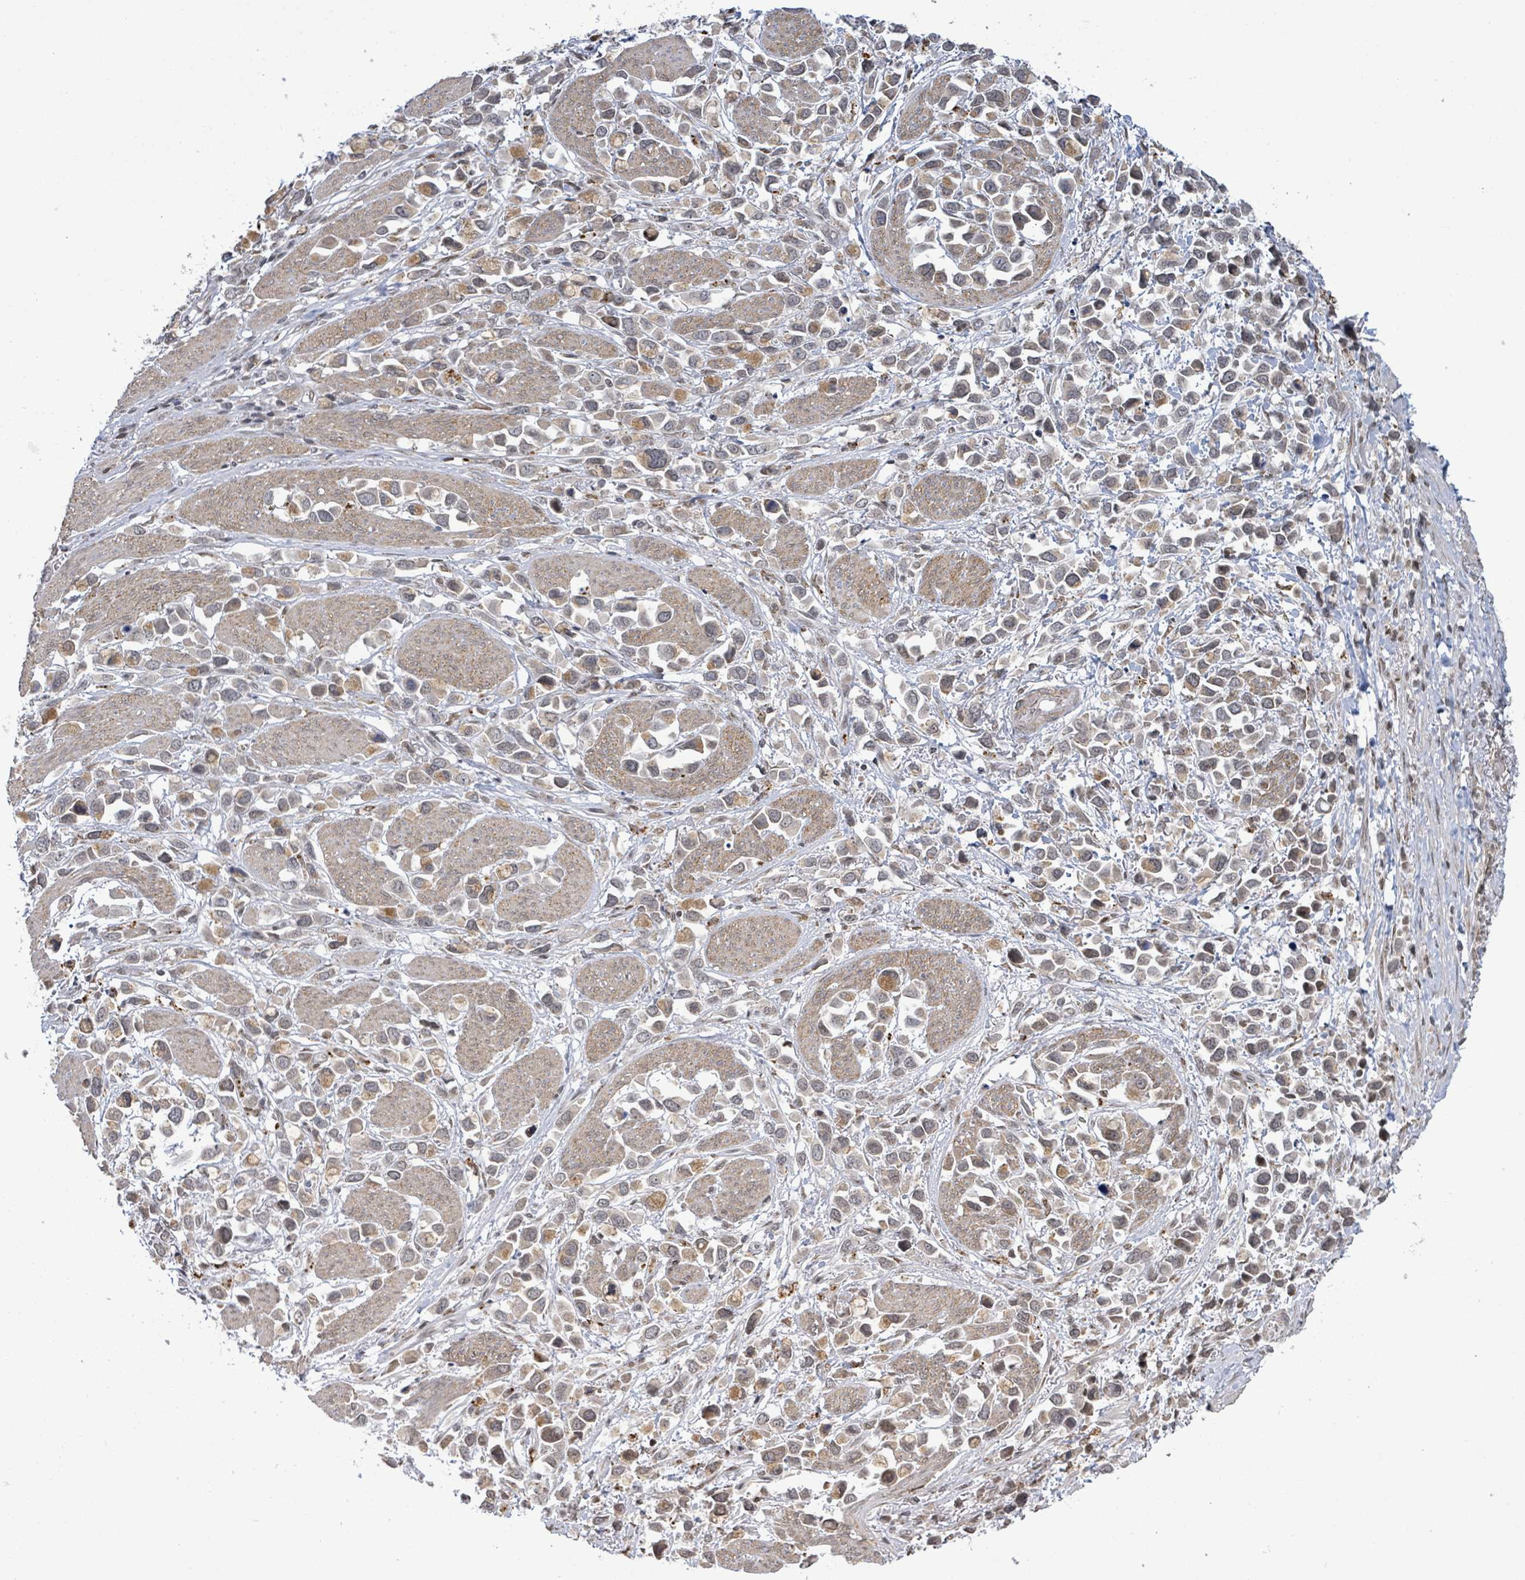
{"staining": {"intensity": "moderate", "quantity": "<25%", "location": "cytoplasmic/membranous,nuclear"}, "tissue": "stomach cancer", "cell_type": "Tumor cells", "image_type": "cancer", "snomed": [{"axis": "morphology", "description": "Adenocarcinoma, NOS"}, {"axis": "topography", "description": "Stomach"}], "caption": "Moderate cytoplasmic/membranous and nuclear protein positivity is seen in about <25% of tumor cells in stomach adenocarcinoma.", "gene": "SBF2", "patient": {"sex": "female", "age": 81}}